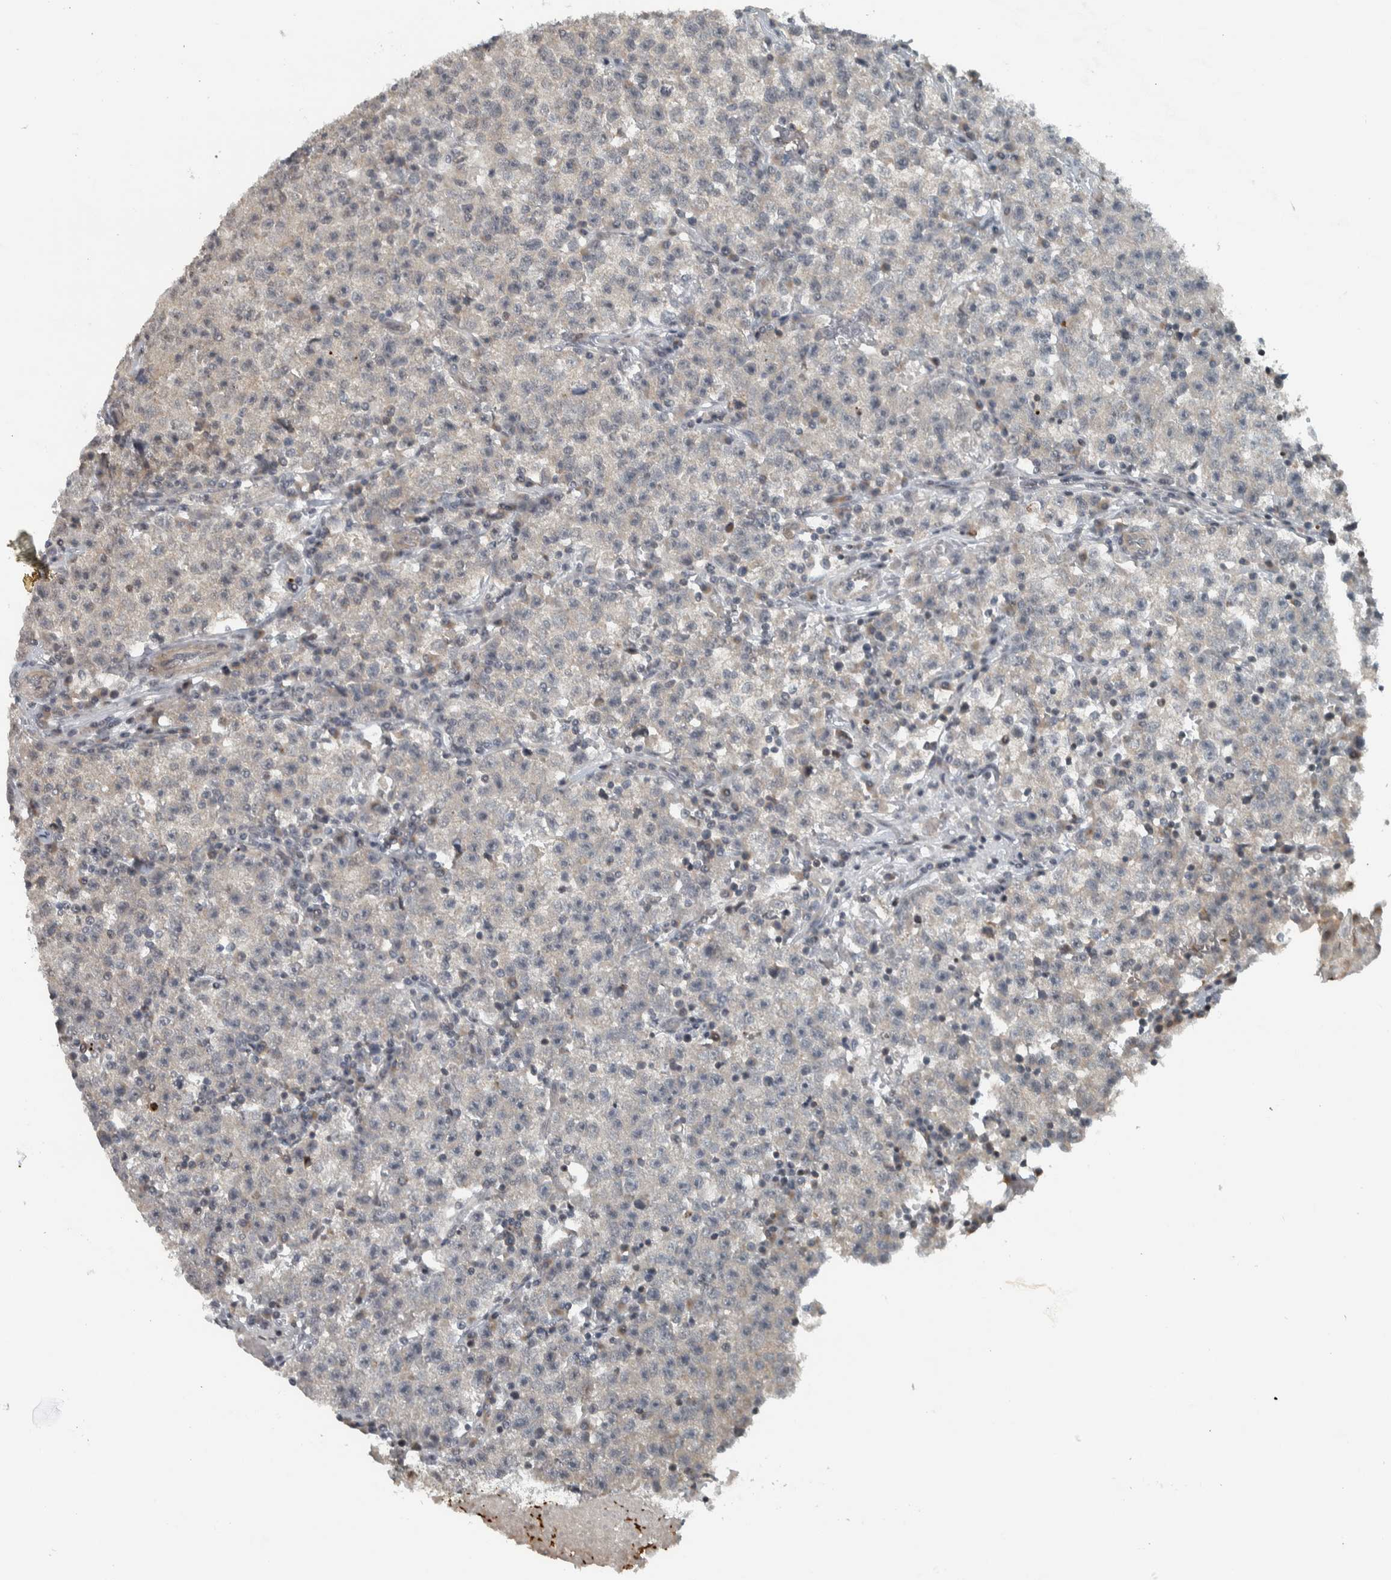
{"staining": {"intensity": "negative", "quantity": "none", "location": "none"}, "tissue": "testis cancer", "cell_type": "Tumor cells", "image_type": "cancer", "snomed": [{"axis": "morphology", "description": "Seminoma, NOS"}, {"axis": "topography", "description": "Testis"}], "caption": "Tumor cells show no significant protein staining in seminoma (testis).", "gene": "NAPG", "patient": {"sex": "male", "age": 22}}